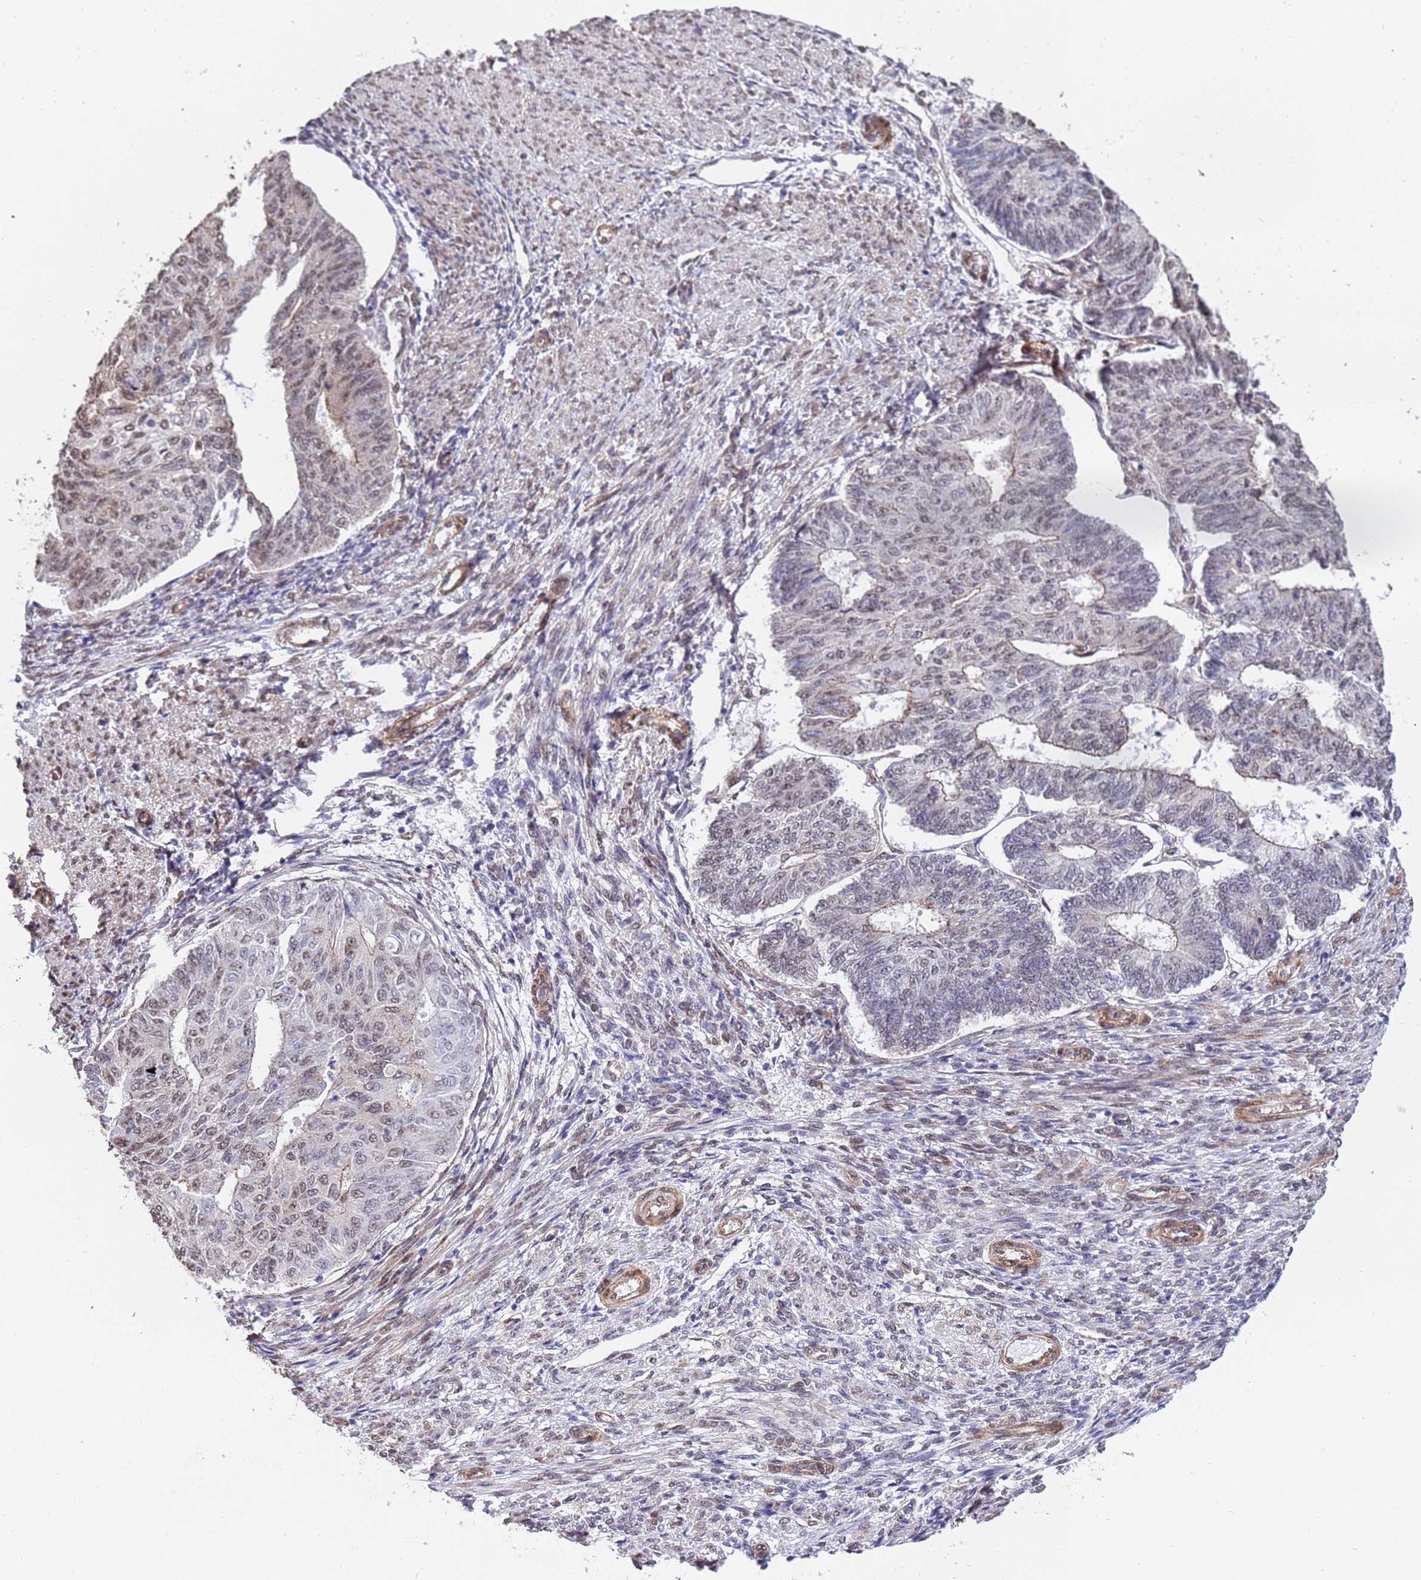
{"staining": {"intensity": "weak", "quantity": "25%-75%", "location": "nuclear"}, "tissue": "endometrial cancer", "cell_type": "Tumor cells", "image_type": "cancer", "snomed": [{"axis": "morphology", "description": "Adenocarcinoma, NOS"}, {"axis": "topography", "description": "Endometrium"}], "caption": "Immunohistochemistry (IHC) (DAB (3,3'-diaminobenzidine)) staining of endometrial adenocarcinoma demonstrates weak nuclear protein expression in about 25%-75% of tumor cells. (DAB (3,3'-diaminobenzidine) IHC, brown staining for protein, blue staining for nuclei).", "gene": "TRIP6", "patient": {"sex": "female", "age": 32}}